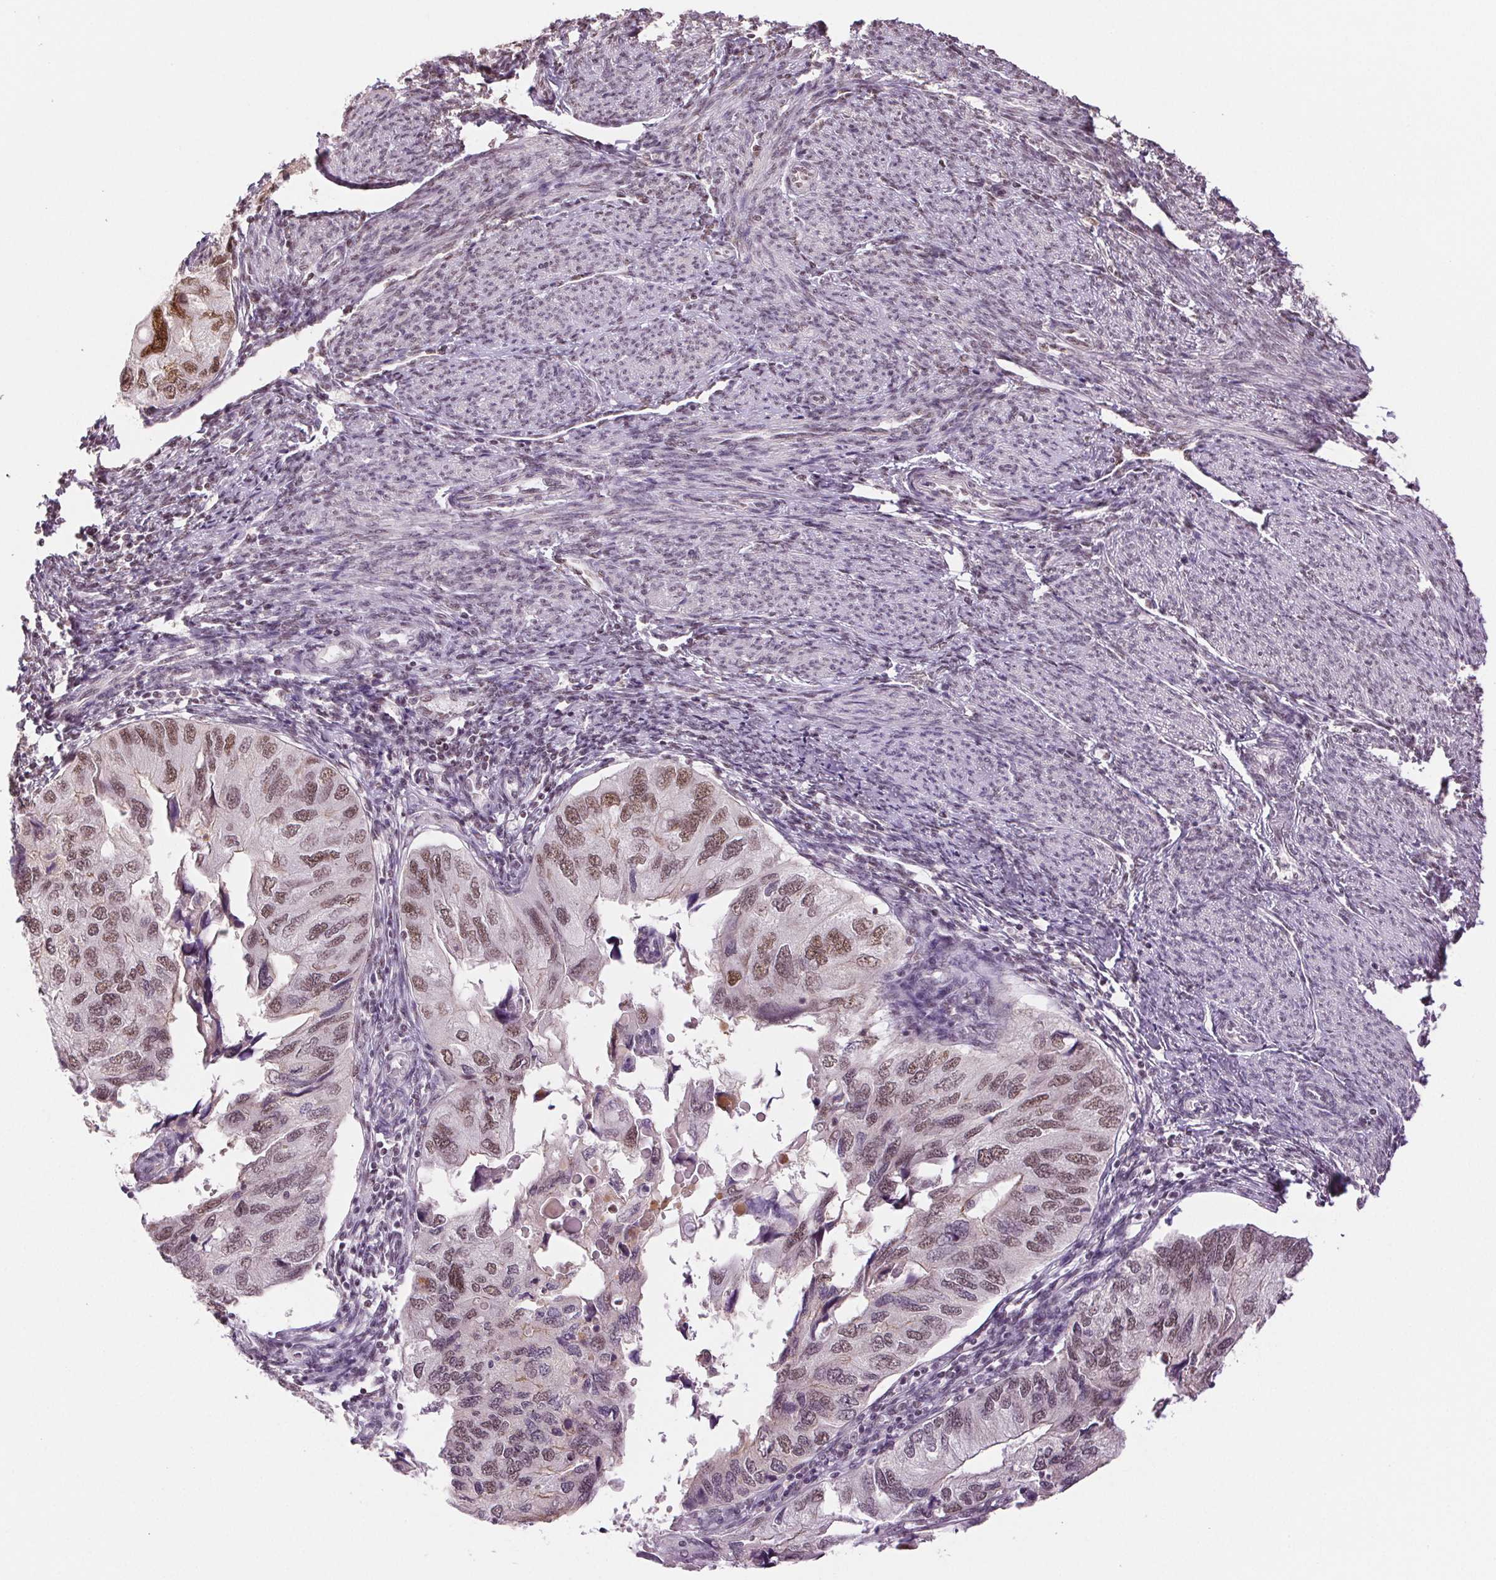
{"staining": {"intensity": "moderate", "quantity": "25%-75%", "location": "nuclear"}, "tissue": "endometrial cancer", "cell_type": "Tumor cells", "image_type": "cancer", "snomed": [{"axis": "morphology", "description": "Carcinoma, NOS"}, {"axis": "topography", "description": "Uterus"}], "caption": "The immunohistochemical stain shows moderate nuclear positivity in tumor cells of endometrial carcinoma tissue.", "gene": "RPRD1B", "patient": {"sex": "female", "age": 76}}